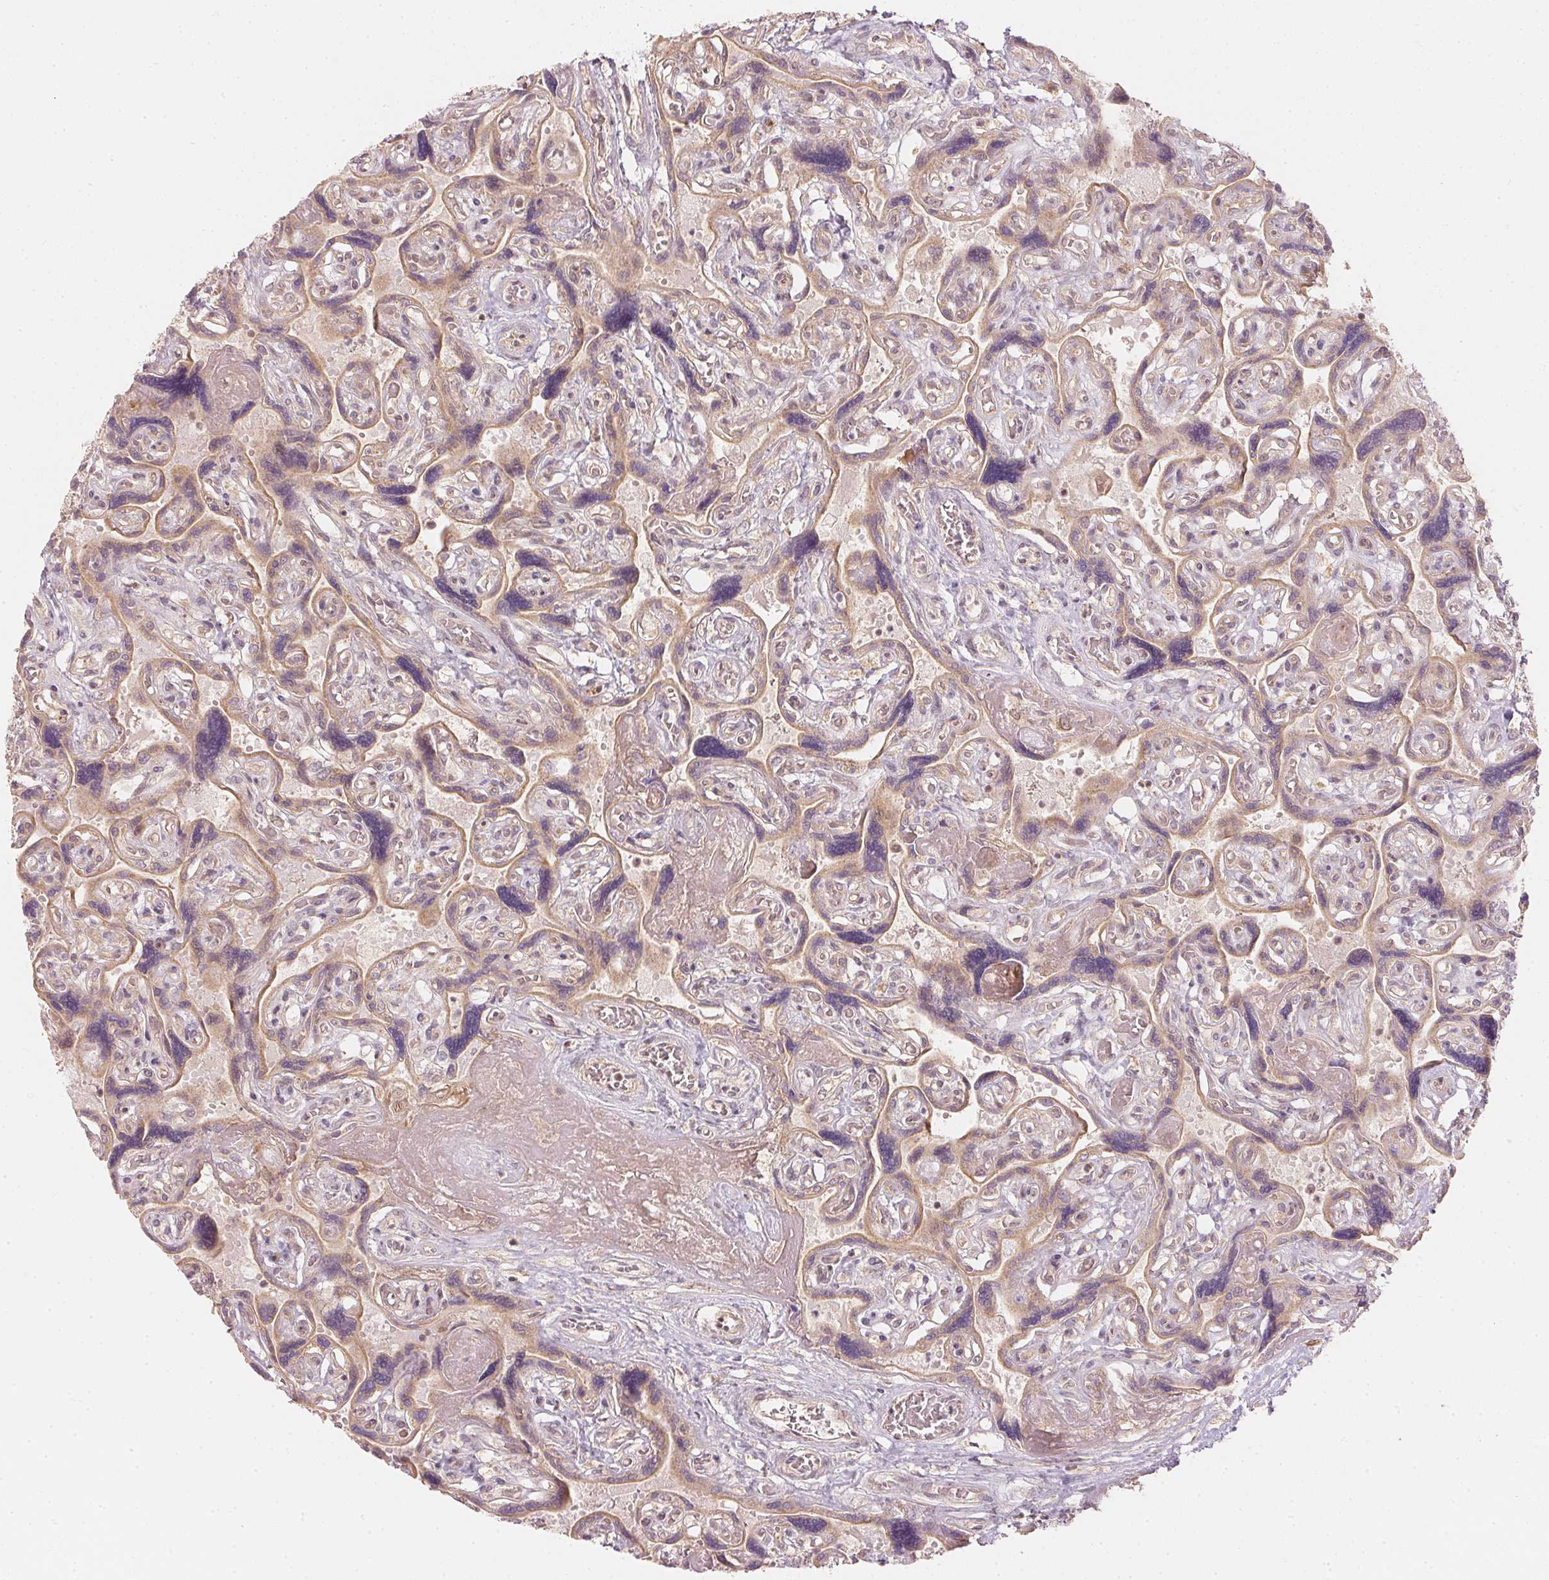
{"staining": {"intensity": "moderate", "quantity": ">75%", "location": "cytoplasmic/membranous"}, "tissue": "placenta", "cell_type": "Decidual cells", "image_type": "normal", "snomed": [{"axis": "morphology", "description": "Normal tissue, NOS"}, {"axis": "topography", "description": "Placenta"}], "caption": "This image exhibits IHC staining of normal human placenta, with medium moderate cytoplasmic/membranous staining in approximately >75% of decidual cells.", "gene": "WDR54", "patient": {"sex": "female", "age": 32}}